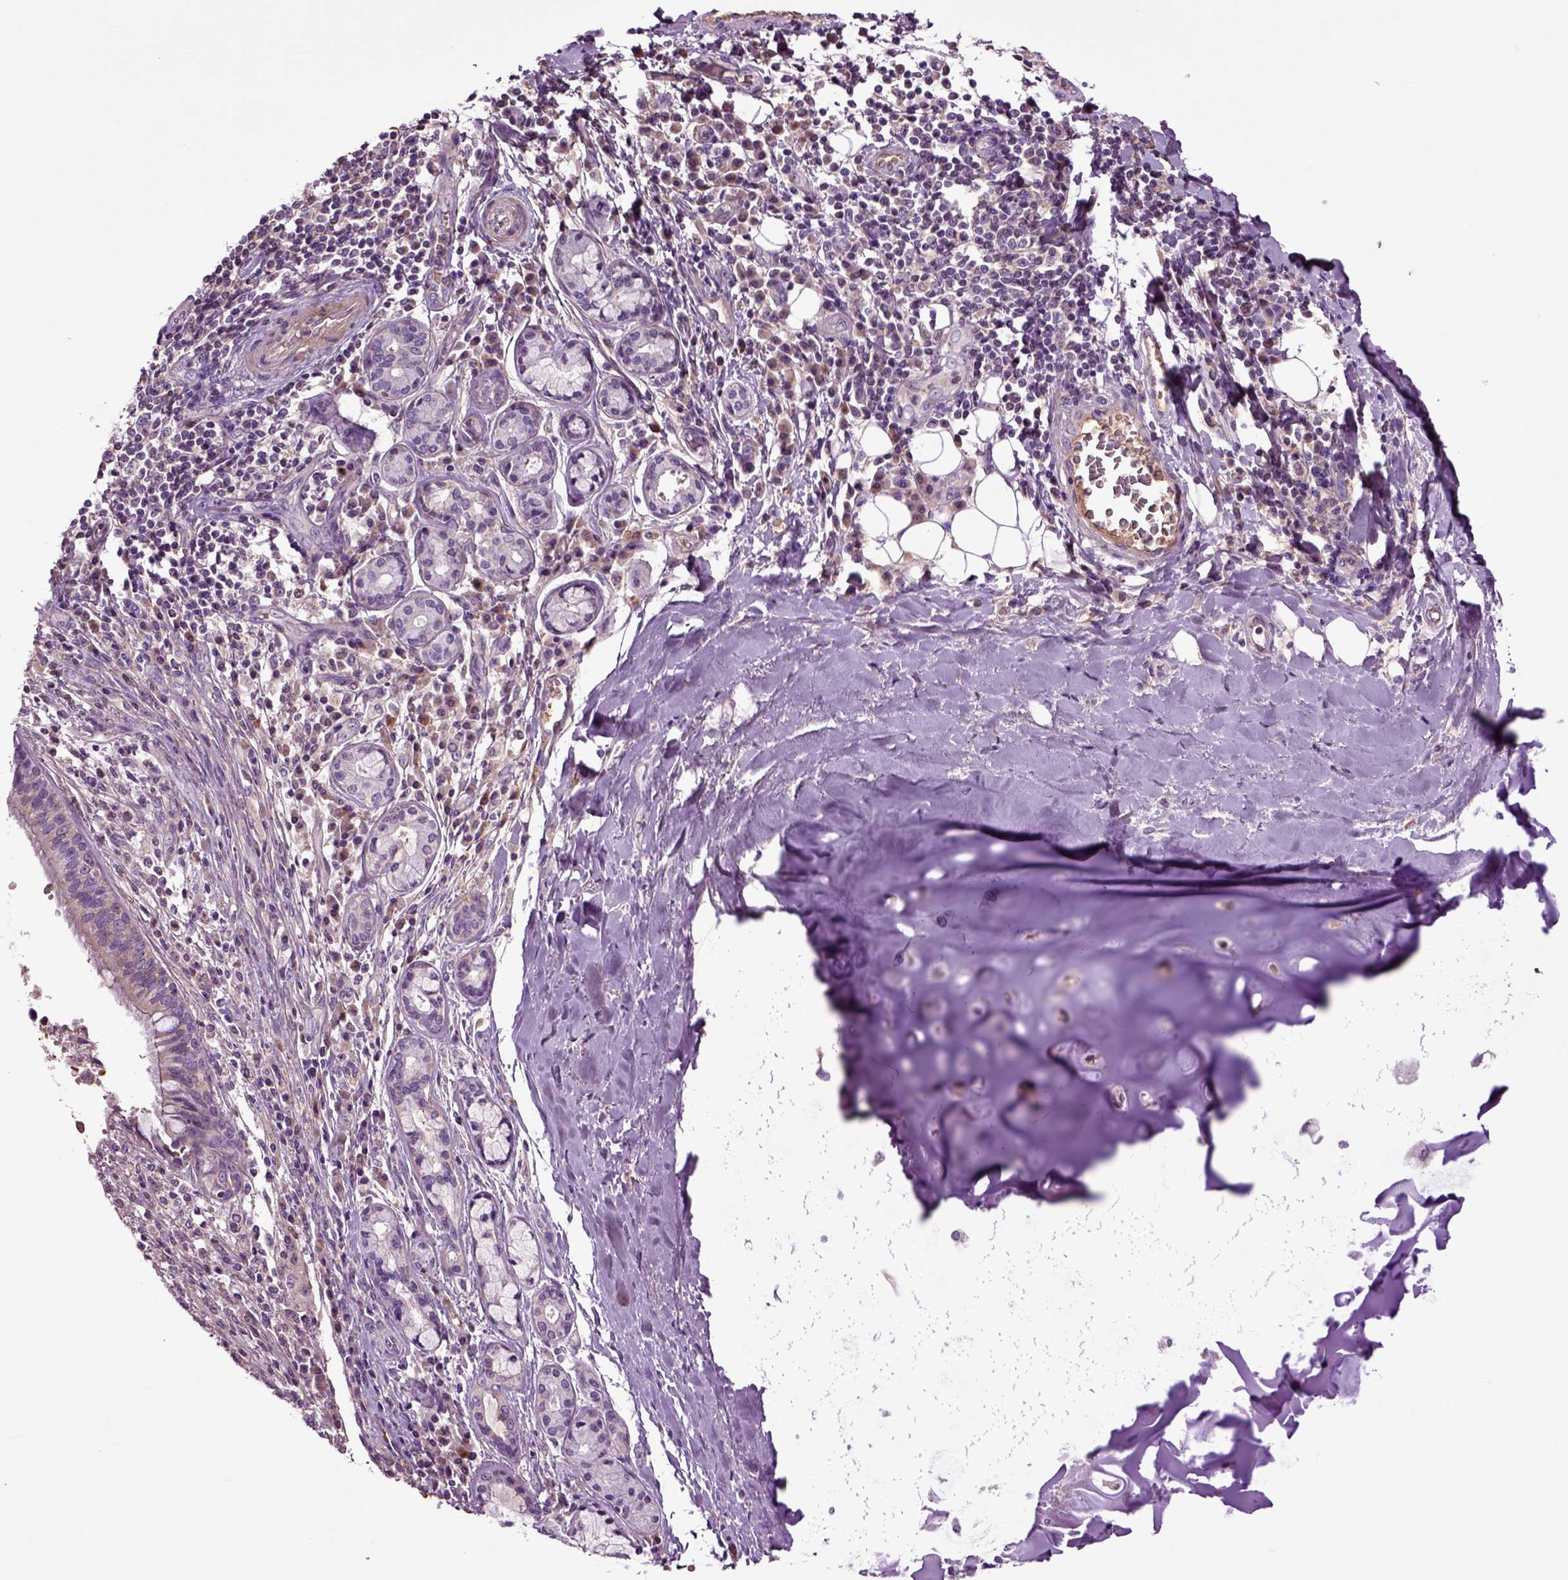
{"staining": {"intensity": "weak", "quantity": "25%-75%", "location": "cytoplasmic/membranous"}, "tissue": "bronchus", "cell_type": "Respiratory epithelial cells", "image_type": "normal", "snomed": [{"axis": "morphology", "description": "Normal tissue, NOS"}, {"axis": "morphology", "description": "Squamous cell carcinoma, NOS"}, {"axis": "topography", "description": "Bronchus"}, {"axis": "topography", "description": "Lung"}], "caption": "Immunohistochemistry (IHC) histopathology image of benign bronchus: human bronchus stained using immunohistochemistry displays low levels of weak protein expression localized specifically in the cytoplasmic/membranous of respiratory epithelial cells, appearing as a cytoplasmic/membranous brown color.", "gene": "SPON1", "patient": {"sex": "male", "age": 69}}